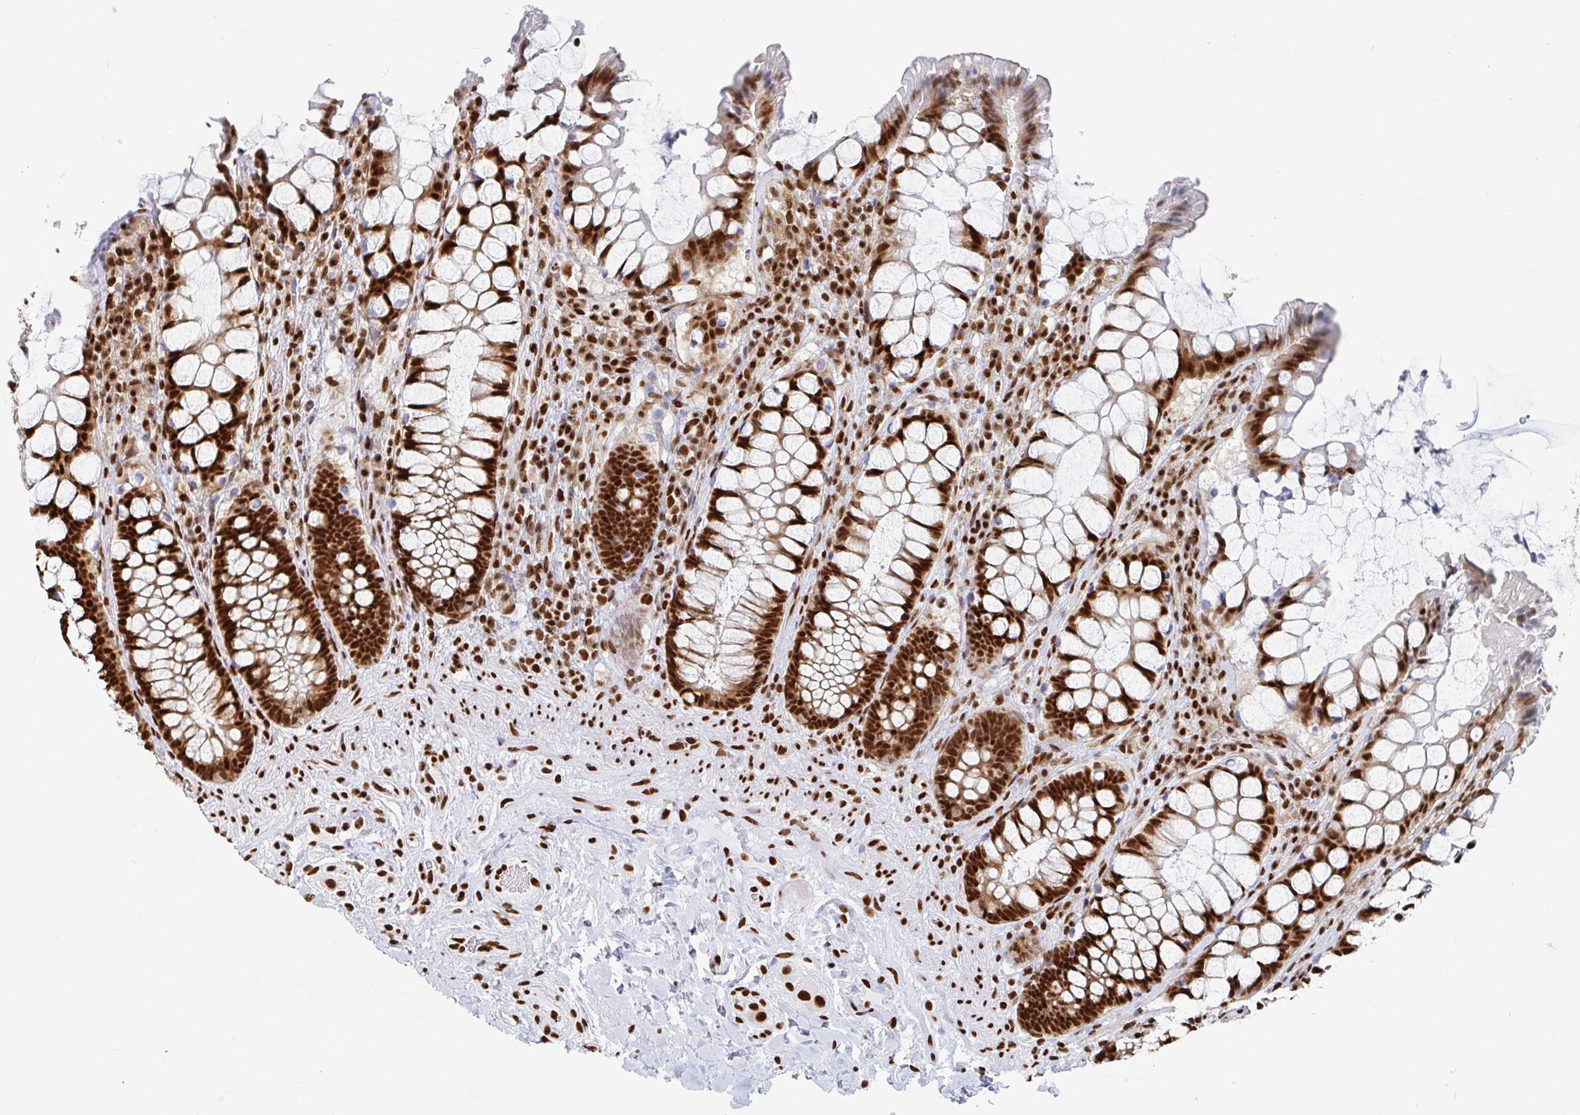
{"staining": {"intensity": "strong", "quantity": ">75%", "location": "nuclear"}, "tissue": "rectum", "cell_type": "Glandular cells", "image_type": "normal", "snomed": [{"axis": "morphology", "description": "Normal tissue, NOS"}, {"axis": "topography", "description": "Rectum"}], "caption": "Immunohistochemical staining of normal rectum displays >75% levels of strong nuclear protein staining in about >75% of glandular cells. The protein of interest is stained brown, and the nuclei are stained in blue (DAB (3,3'-diaminobenzidine) IHC with brightfield microscopy, high magnification).", "gene": "EWSR1", "patient": {"sex": "female", "age": 58}}